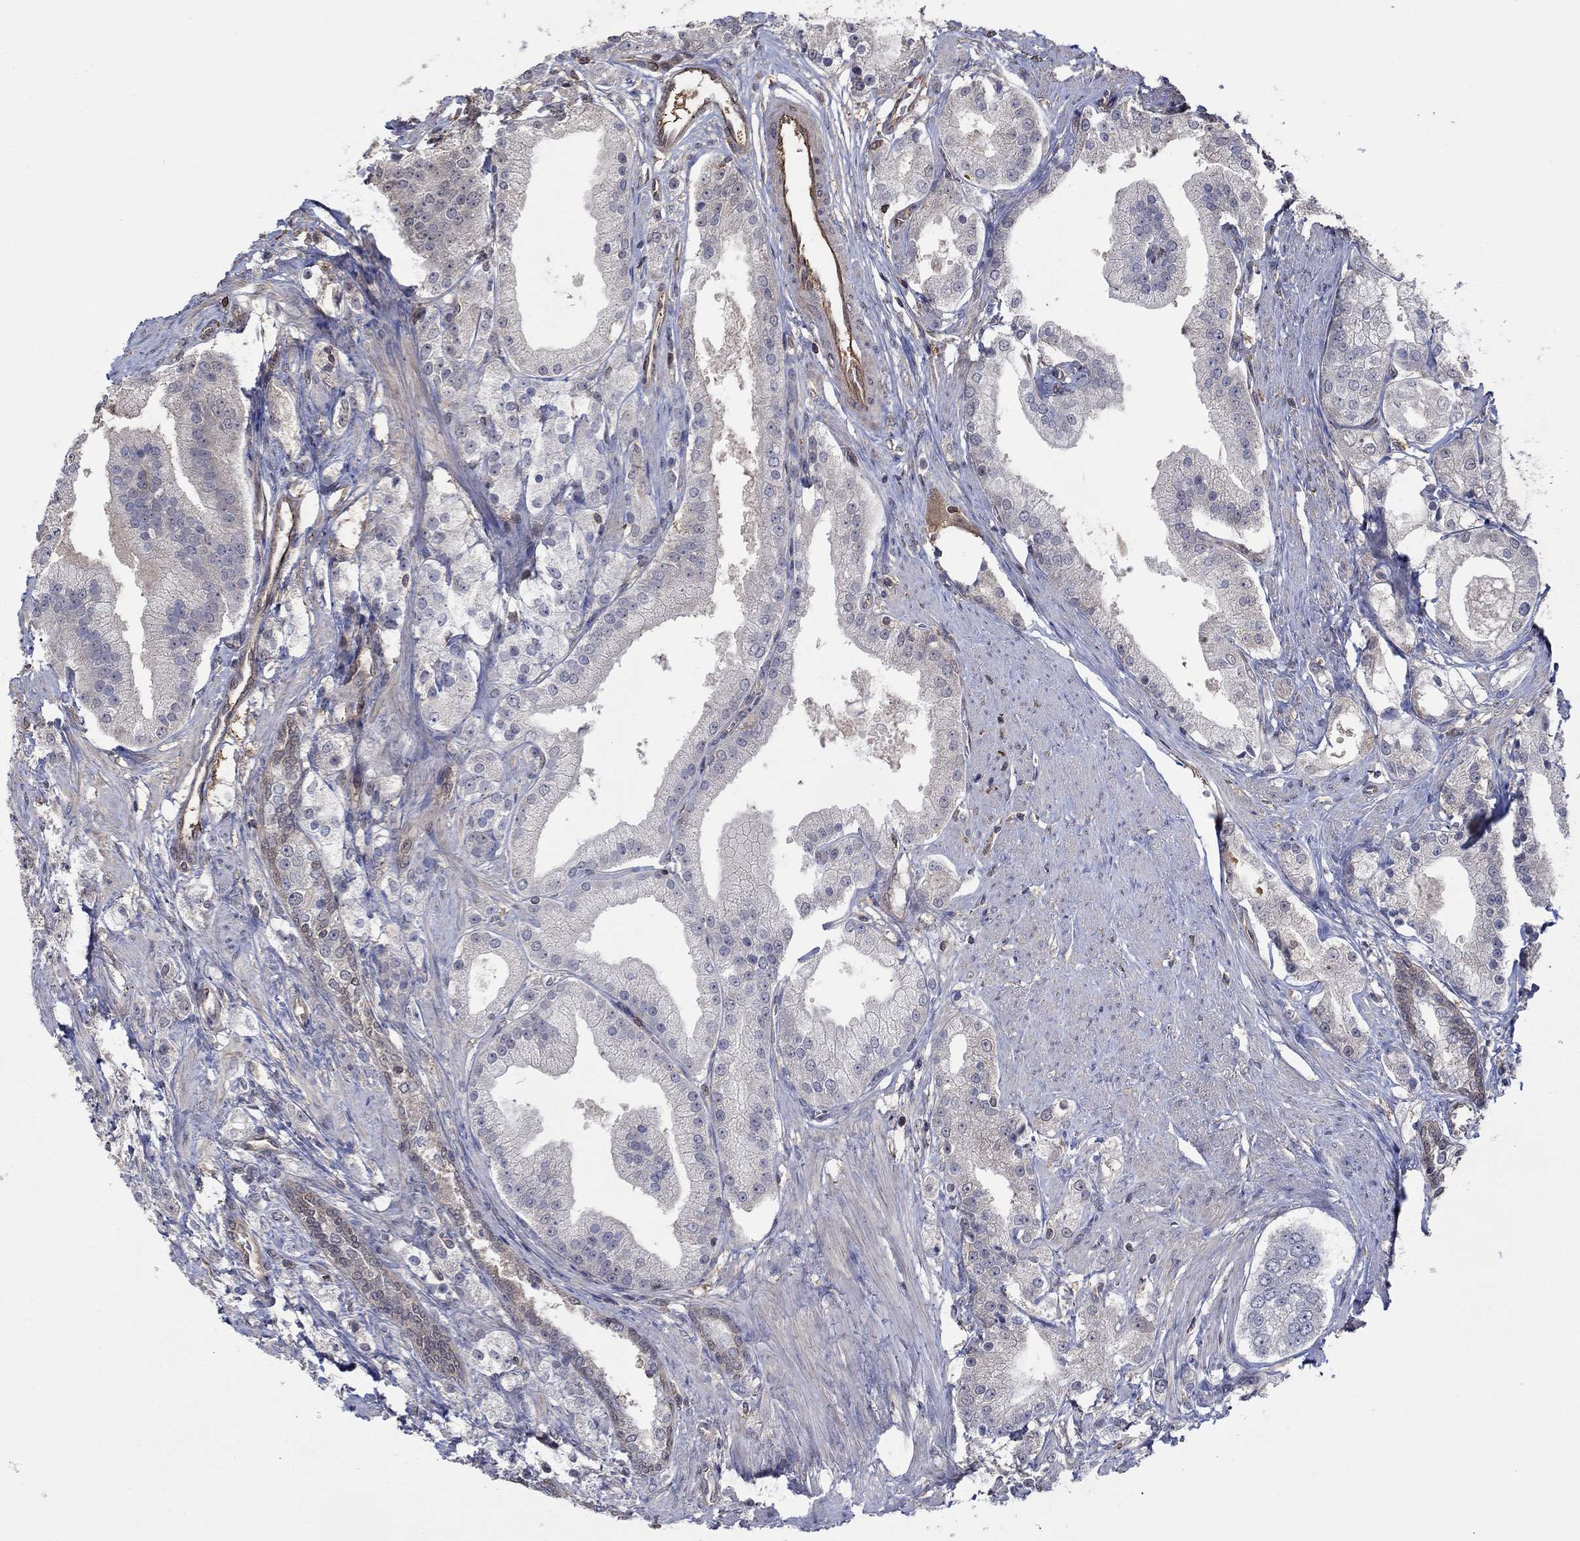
{"staining": {"intensity": "negative", "quantity": "none", "location": "none"}, "tissue": "prostate cancer", "cell_type": "Tumor cells", "image_type": "cancer", "snomed": [{"axis": "morphology", "description": "Adenocarcinoma, NOS"}, {"axis": "topography", "description": "Prostate and seminal vesicle, NOS"}, {"axis": "topography", "description": "Prostate"}], "caption": "An immunohistochemistry micrograph of prostate cancer (adenocarcinoma) is shown. There is no staining in tumor cells of prostate cancer (adenocarcinoma).", "gene": "RNF114", "patient": {"sex": "male", "age": 67}}